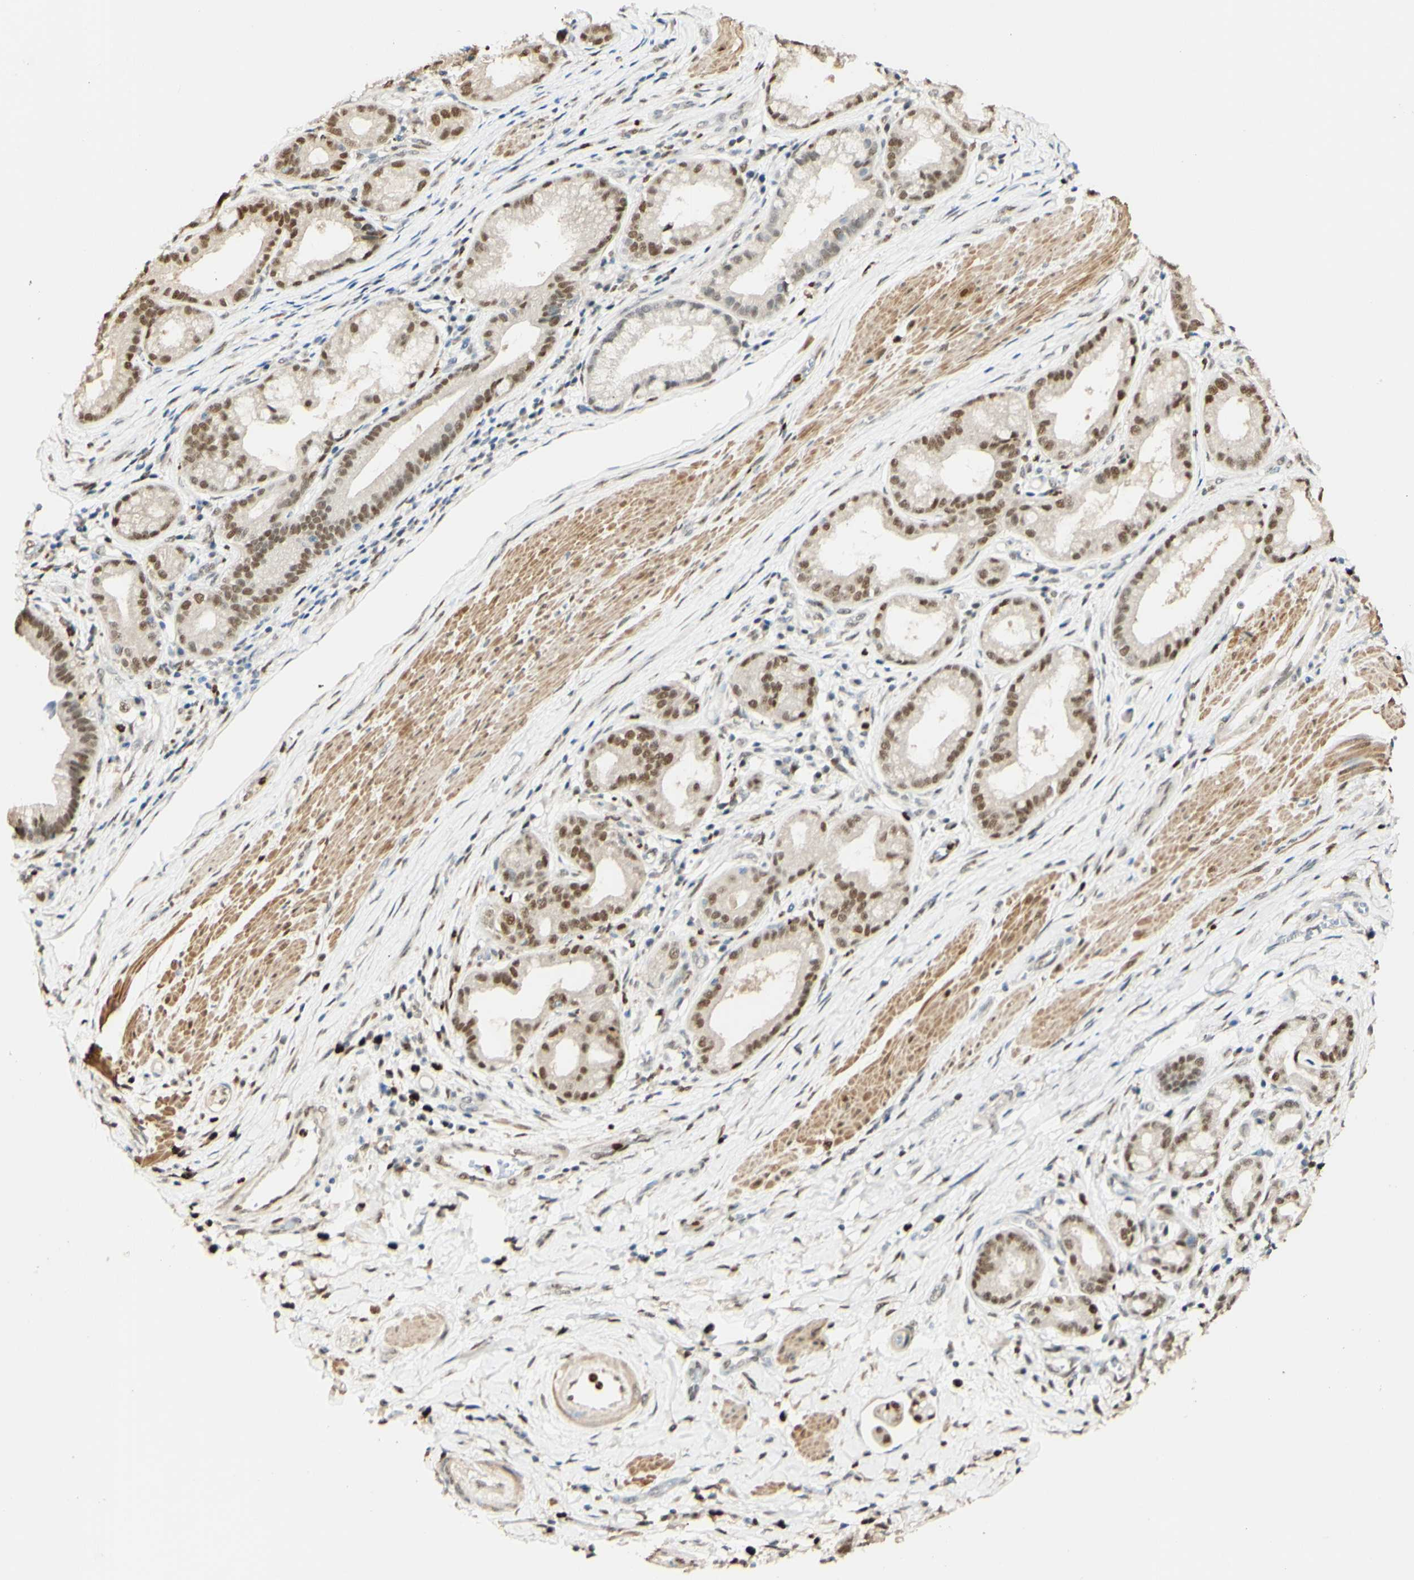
{"staining": {"intensity": "strong", "quantity": ">75%", "location": "cytoplasmic/membranous,nuclear"}, "tissue": "pancreatic cancer", "cell_type": "Tumor cells", "image_type": "cancer", "snomed": [{"axis": "morphology", "description": "Adenocarcinoma, NOS"}, {"axis": "topography", "description": "Pancreas"}], "caption": "Pancreatic adenocarcinoma was stained to show a protein in brown. There is high levels of strong cytoplasmic/membranous and nuclear staining in approximately >75% of tumor cells. (Stains: DAB (3,3'-diaminobenzidine) in brown, nuclei in blue, Microscopy: brightfield microscopy at high magnification).", "gene": "MAP3K4", "patient": {"sex": "female", "age": 75}}